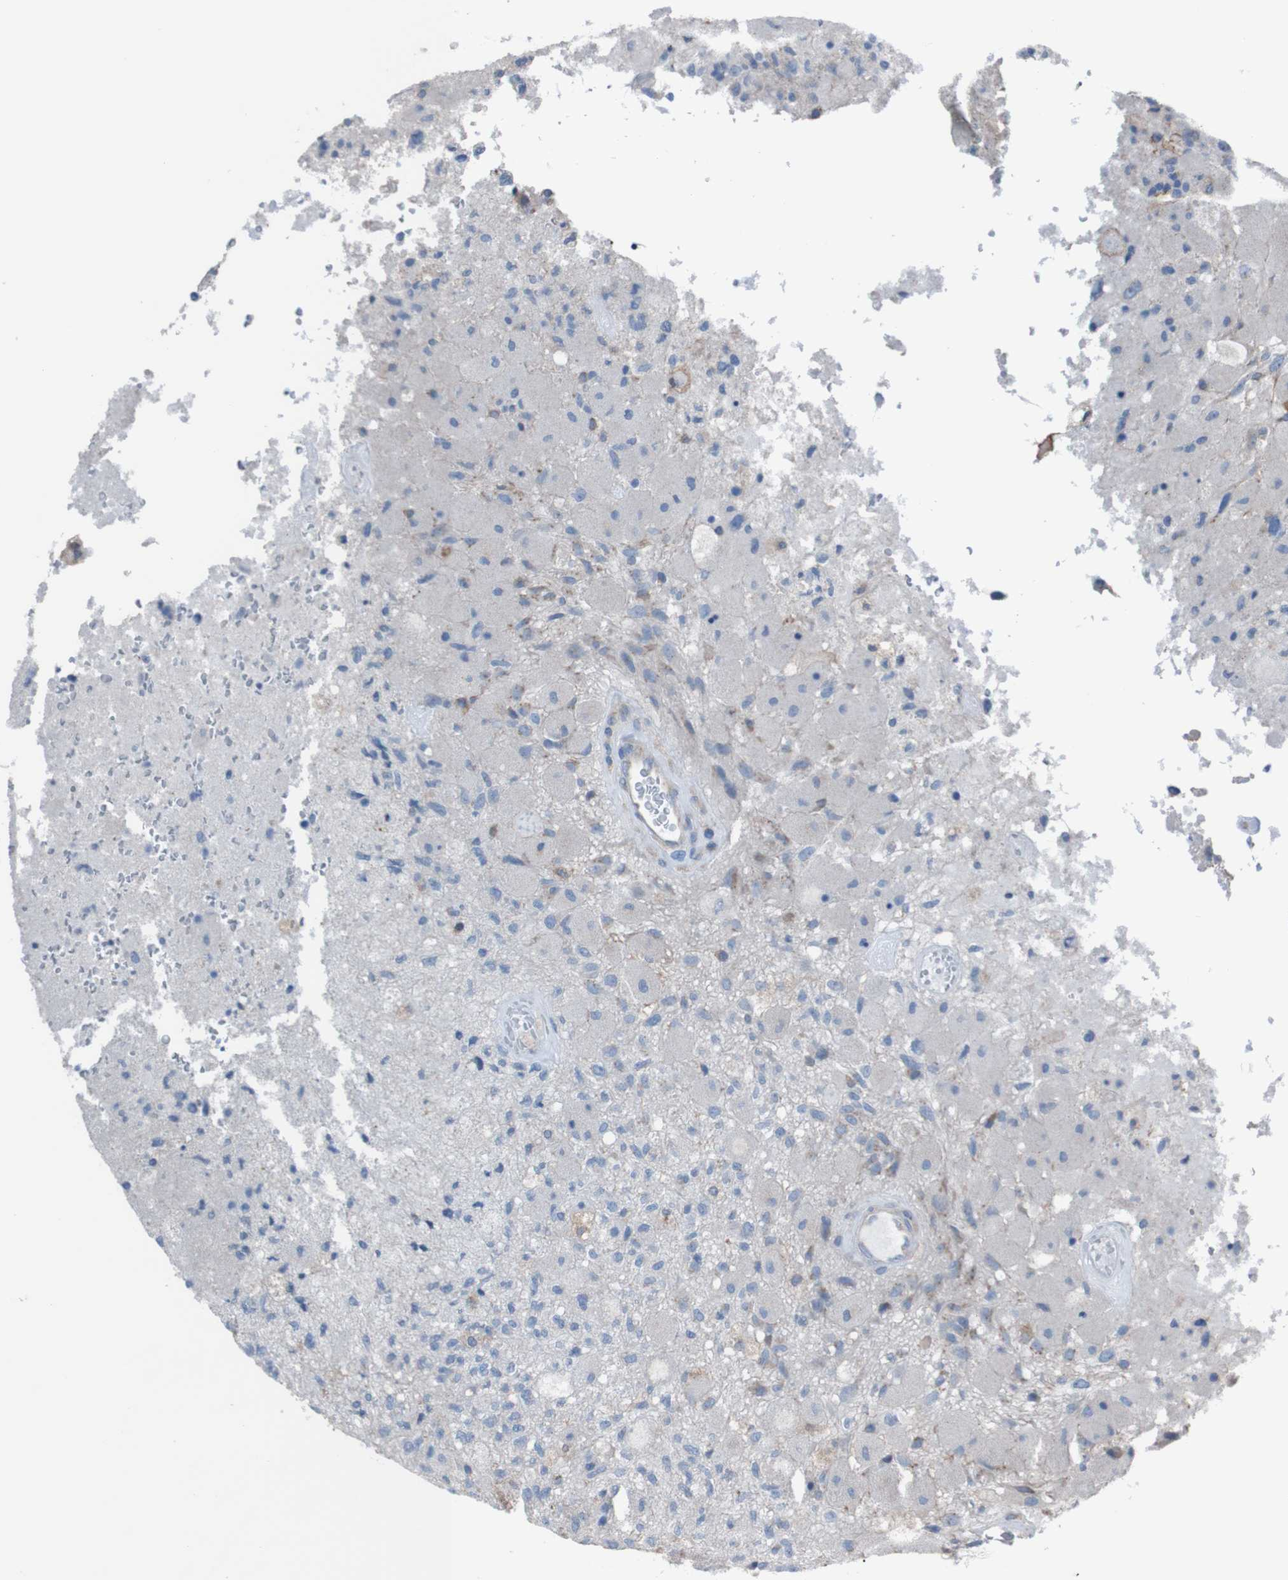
{"staining": {"intensity": "moderate", "quantity": "<25%", "location": "cytoplasmic/membranous"}, "tissue": "glioma", "cell_type": "Tumor cells", "image_type": "cancer", "snomed": [{"axis": "morphology", "description": "Normal tissue, NOS"}, {"axis": "morphology", "description": "Glioma, malignant, High grade"}, {"axis": "topography", "description": "Cerebral cortex"}], "caption": "Protein expression analysis of glioma shows moderate cytoplasmic/membranous staining in approximately <25% of tumor cells. (DAB IHC, brown staining for protein, blue staining for nuclei).", "gene": "MINAR1", "patient": {"sex": "male", "age": 77}}